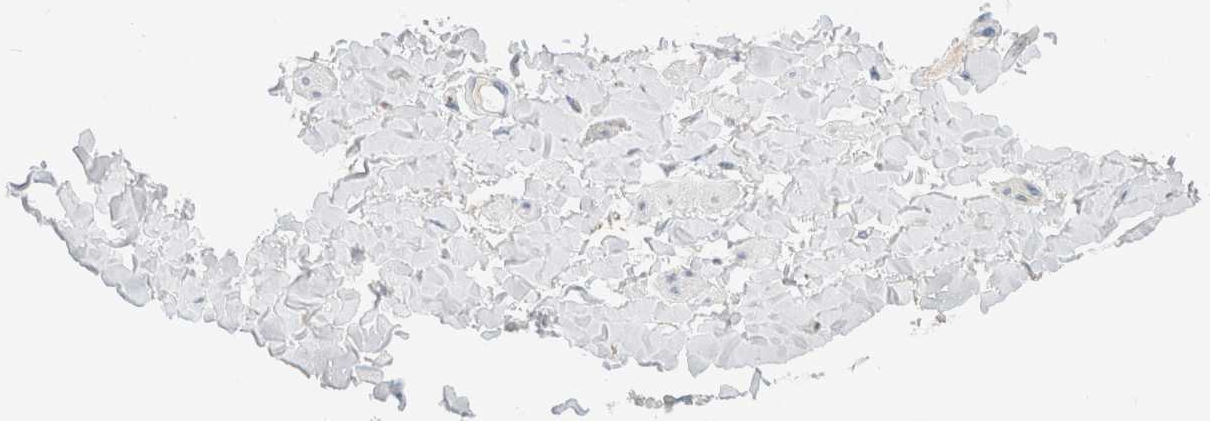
{"staining": {"intensity": "negative", "quantity": "none", "location": "none"}, "tissue": "adipose tissue", "cell_type": "Adipocytes", "image_type": "normal", "snomed": [{"axis": "morphology", "description": "Normal tissue, NOS"}, {"axis": "morphology", "description": "Adenocarcinoma, NOS"}, {"axis": "topography", "description": "Colon"}, {"axis": "topography", "description": "Peripheral nerve tissue"}], "caption": "This is an IHC micrograph of unremarkable human adipose tissue. There is no positivity in adipocytes.", "gene": "CPQ", "patient": {"sex": "male", "age": 14}}